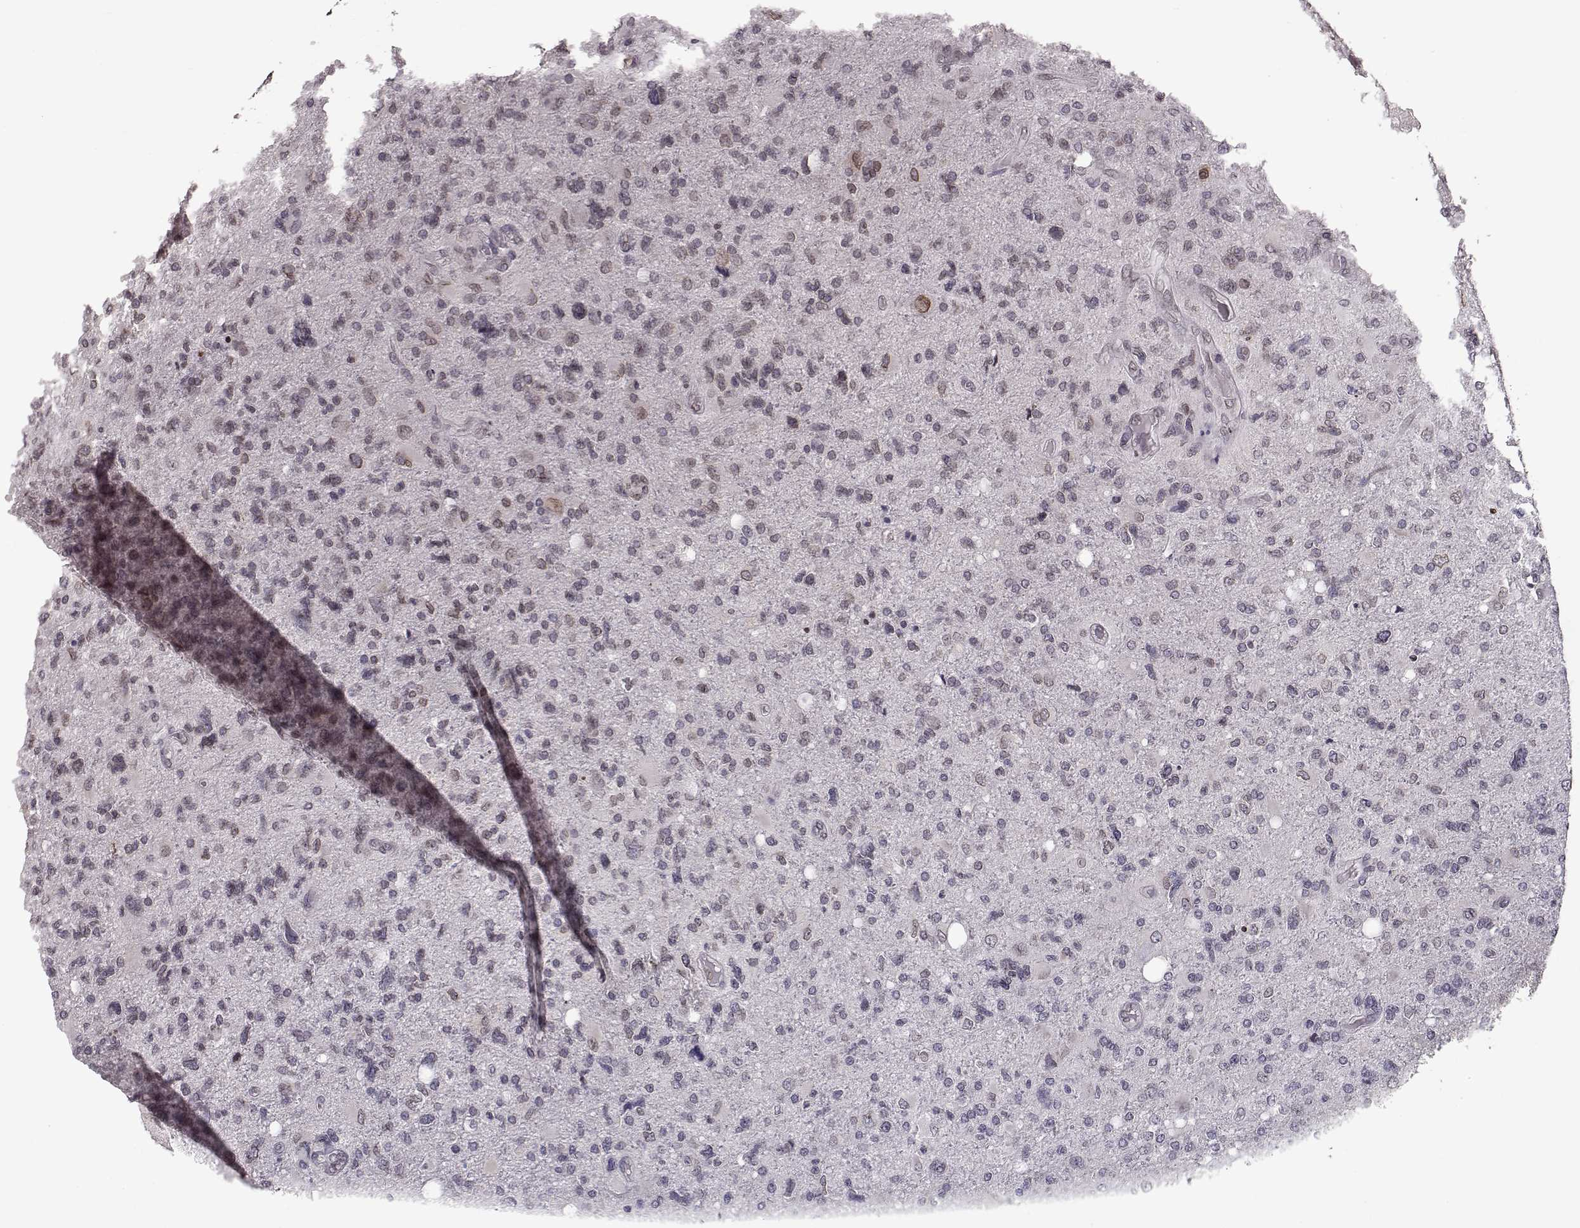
{"staining": {"intensity": "negative", "quantity": "none", "location": "none"}, "tissue": "glioma", "cell_type": "Tumor cells", "image_type": "cancer", "snomed": [{"axis": "morphology", "description": "Glioma, malignant, High grade"}, {"axis": "topography", "description": "Cerebral cortex"}], "caption": "Immunohistochemistry micrograph of human malignant glioma (high-grade) stained for a protein (brown), which reveals no positivity in tumor cells.", "gene": "NUP37", "patient": {"sex": "male", "age": 70}}